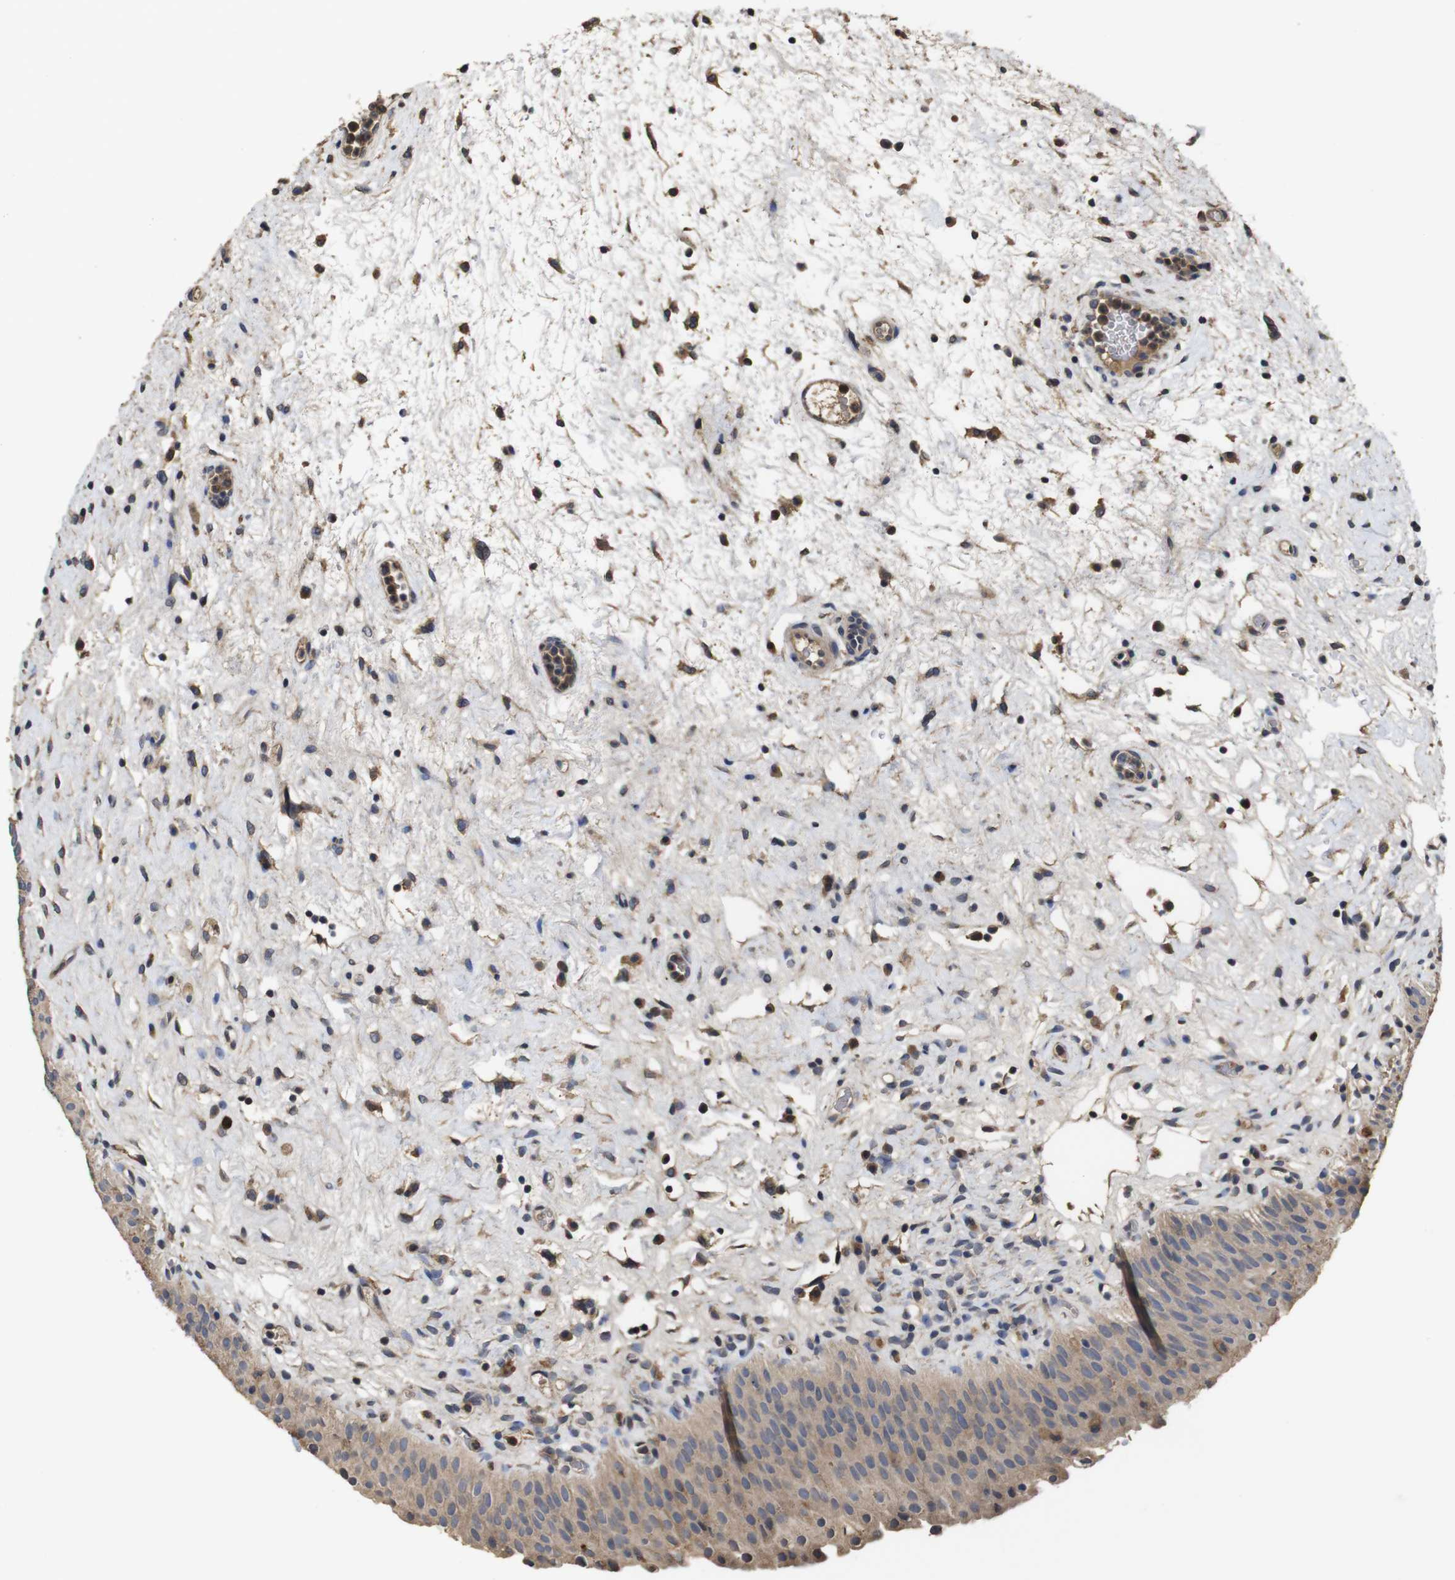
{"staining": {"intensity": "weak", "quantity": ">75%", "location": "cytoplasmic/membranous"}, "tissue": "urinary bladder", "cell_type": "Urothelial cells", "image_type": "normal", "snomed": [{"axis": "morphology", "description": "Normal tissue, NOS"}, {"axis": "topography", "description": "Urinary bladder"}], "caption": "Urinary bladder stained with a brown dye reveals weak cytoplasmic/membranous positive positivity in approximately >75% of urothelial cells.", "gene": "ARHGAP24", "patient": {"sex": "male", "age": 46}}